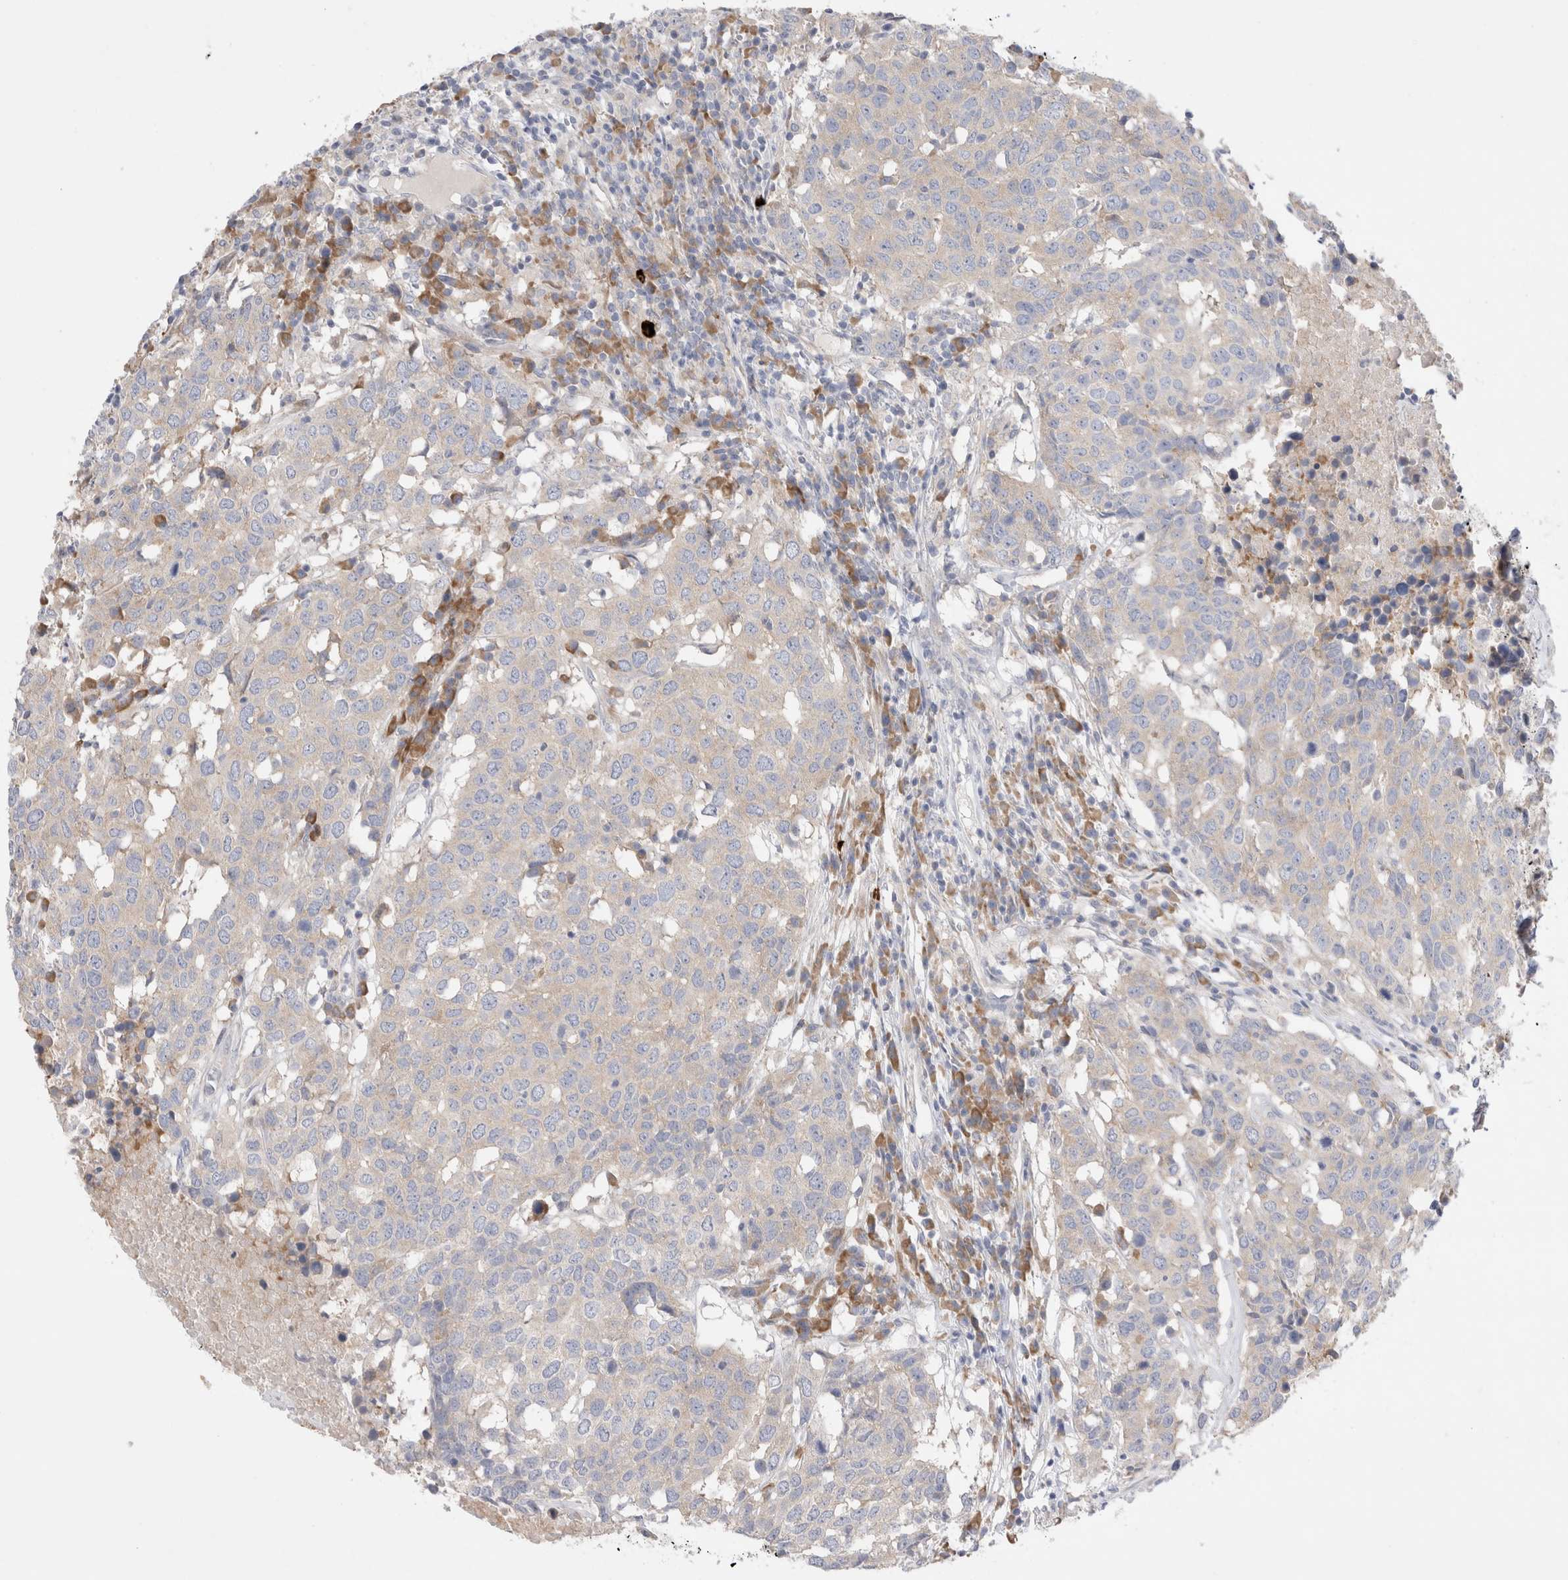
{"staining": {"intensity": "weak", "quantity": "<25%", "location": "cytoplasmic/membranous"}, "tissue": "head and neck cancer", "cell_type": "Tumor cells", "image_type": "cancer", "snomed": [{"axis": "morphology", "description": "Squamous cell carcinoma, NOS"}, {"axis": "topography", "description": "Head-Neck"}], "caption": "Head and neck cancer (squamous cell carcinoma) stained for a protein using IHC reveals no staining tumor cells.", "gene": "RBM12B", "patient": {"sex": "male", "age": 66}}